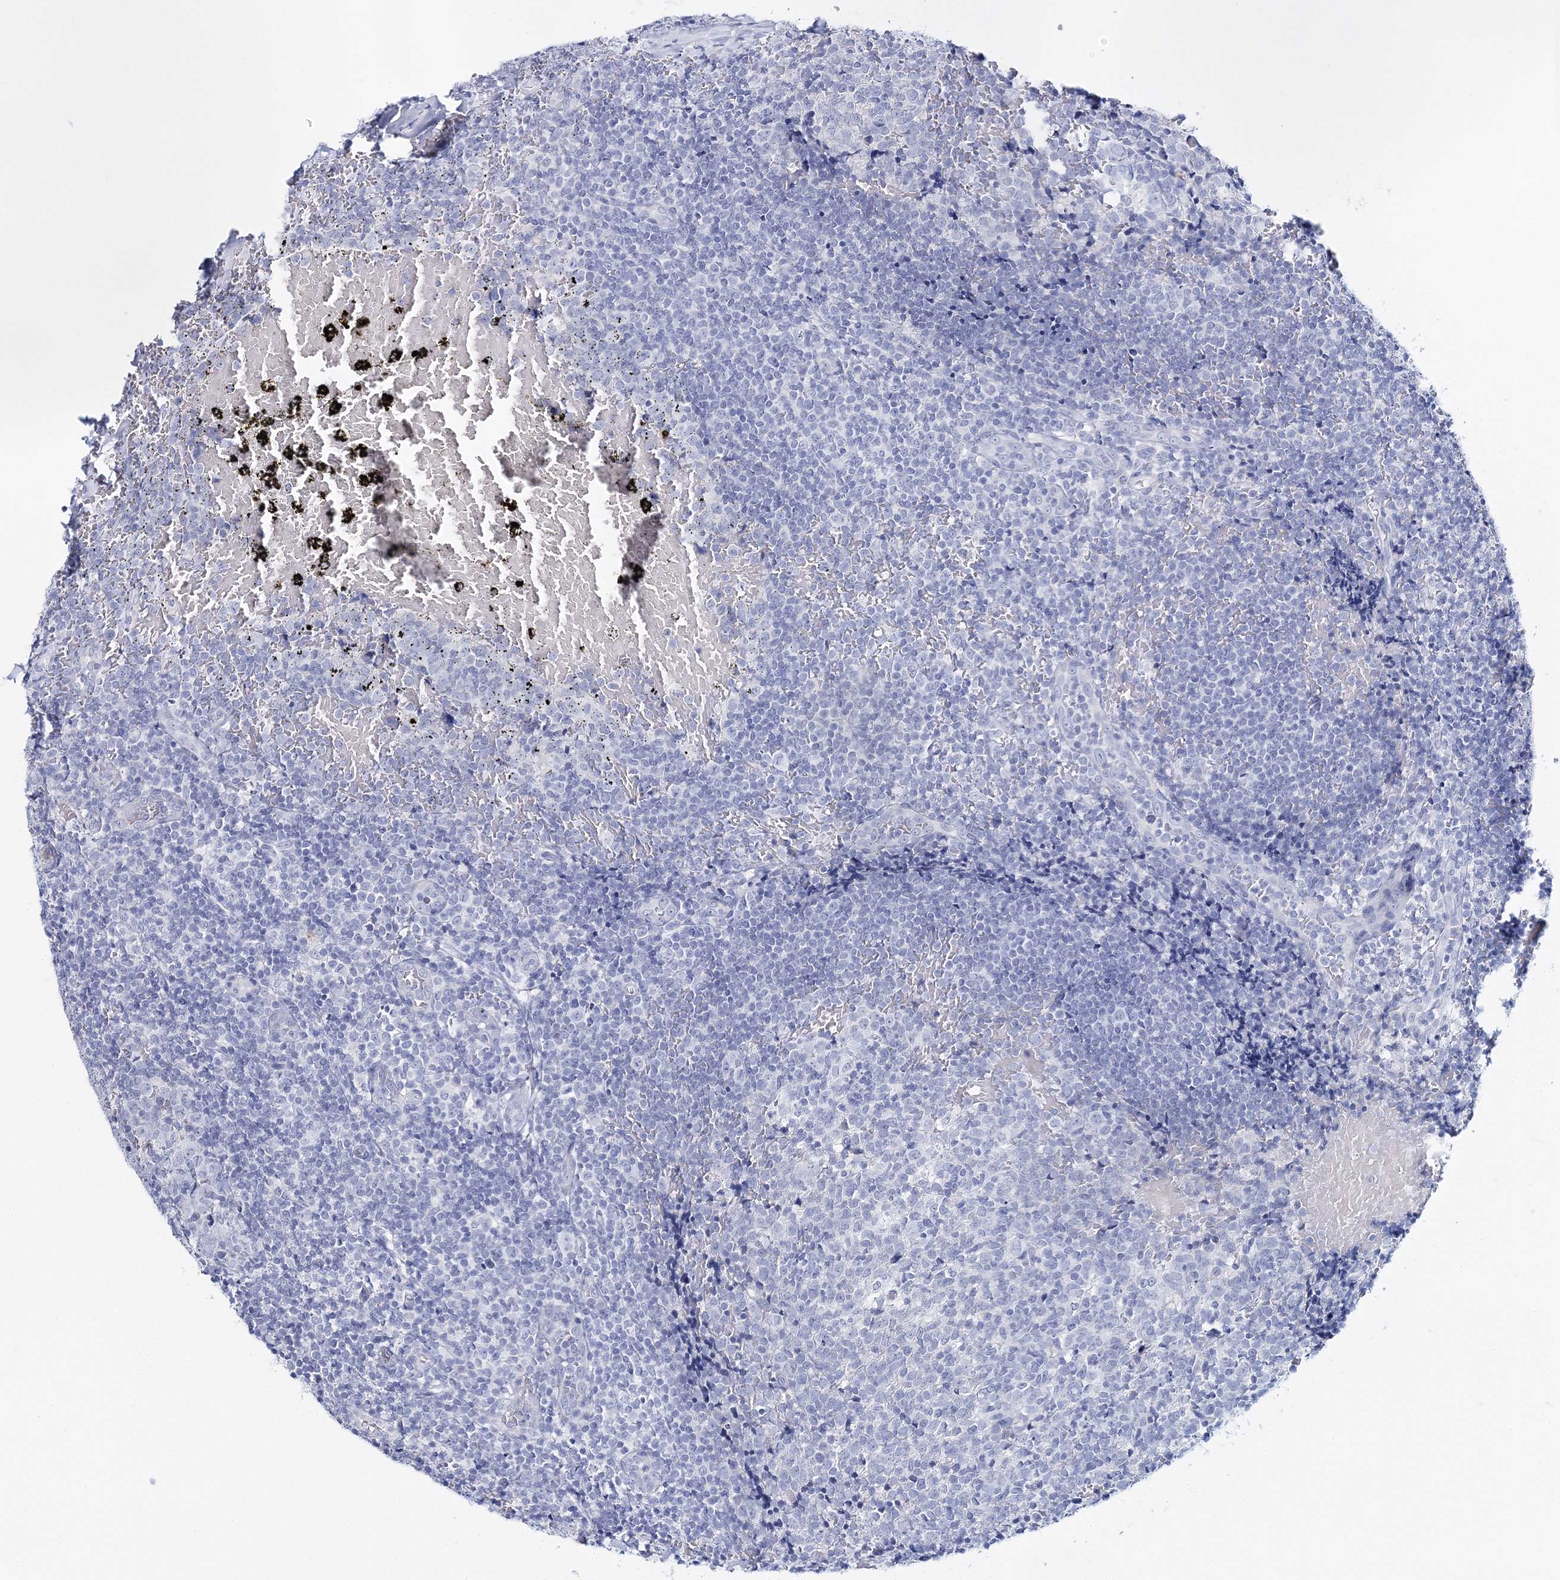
{"staining": {"intensity": "negative", "quantity": "none", "location": "none"}, "tissue": "tonsil", "cell_type": "Germinal center cells", "image_type": "normal", "snomed": [{"axis": "morphology", "description": "Normal tissue, NOS"}, {"axis": "topography", "description": "Tonsil"}], "caption": "Immunohistochemical staining of normal human tonsil reveals no significant positivity in germinal center cells.", "gene": "MYOZ2", "patient": {"sex": "female", "age": 19}}